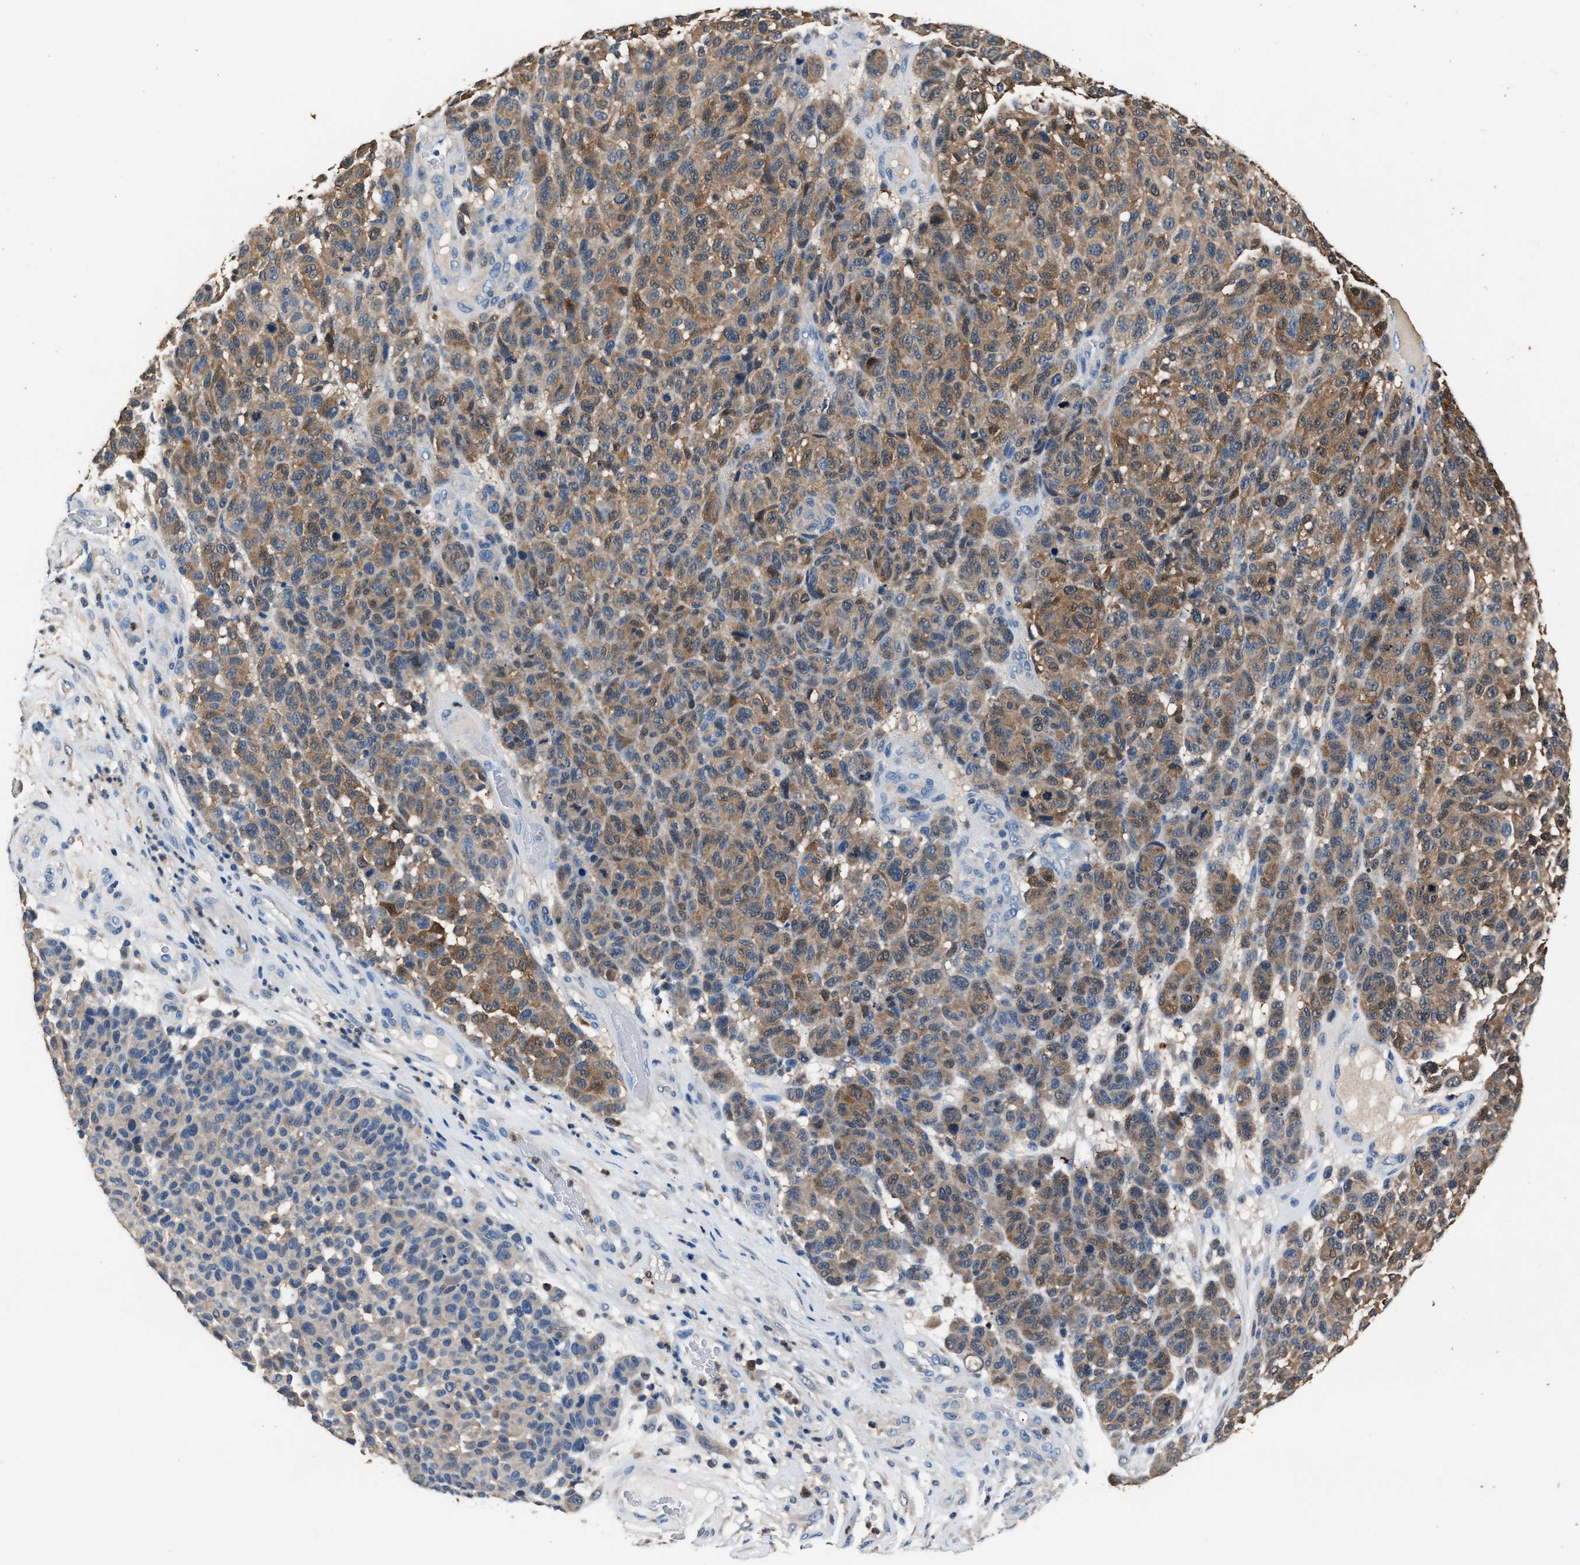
{"staining": {"intensity": "moderate", "quantity": ">75%", "location": "cytoplasmic/membranous"}, "tissue": "melanoma", "cell_type": "Tumor cells", "image_type": "cancer", "snomed": [{"axis": "morphology", "description": "Malignant melanoma, NOS"}, {"axis": "topography", "description": "Skin"}], "caption": "Human melanoma stained with a brown dye exhibits moderate cytoplasmic/membranous positive expression in about >75% of tumor cells.", "gene": "GSTP1", "patient": {"sex": "male", "age": 59}}